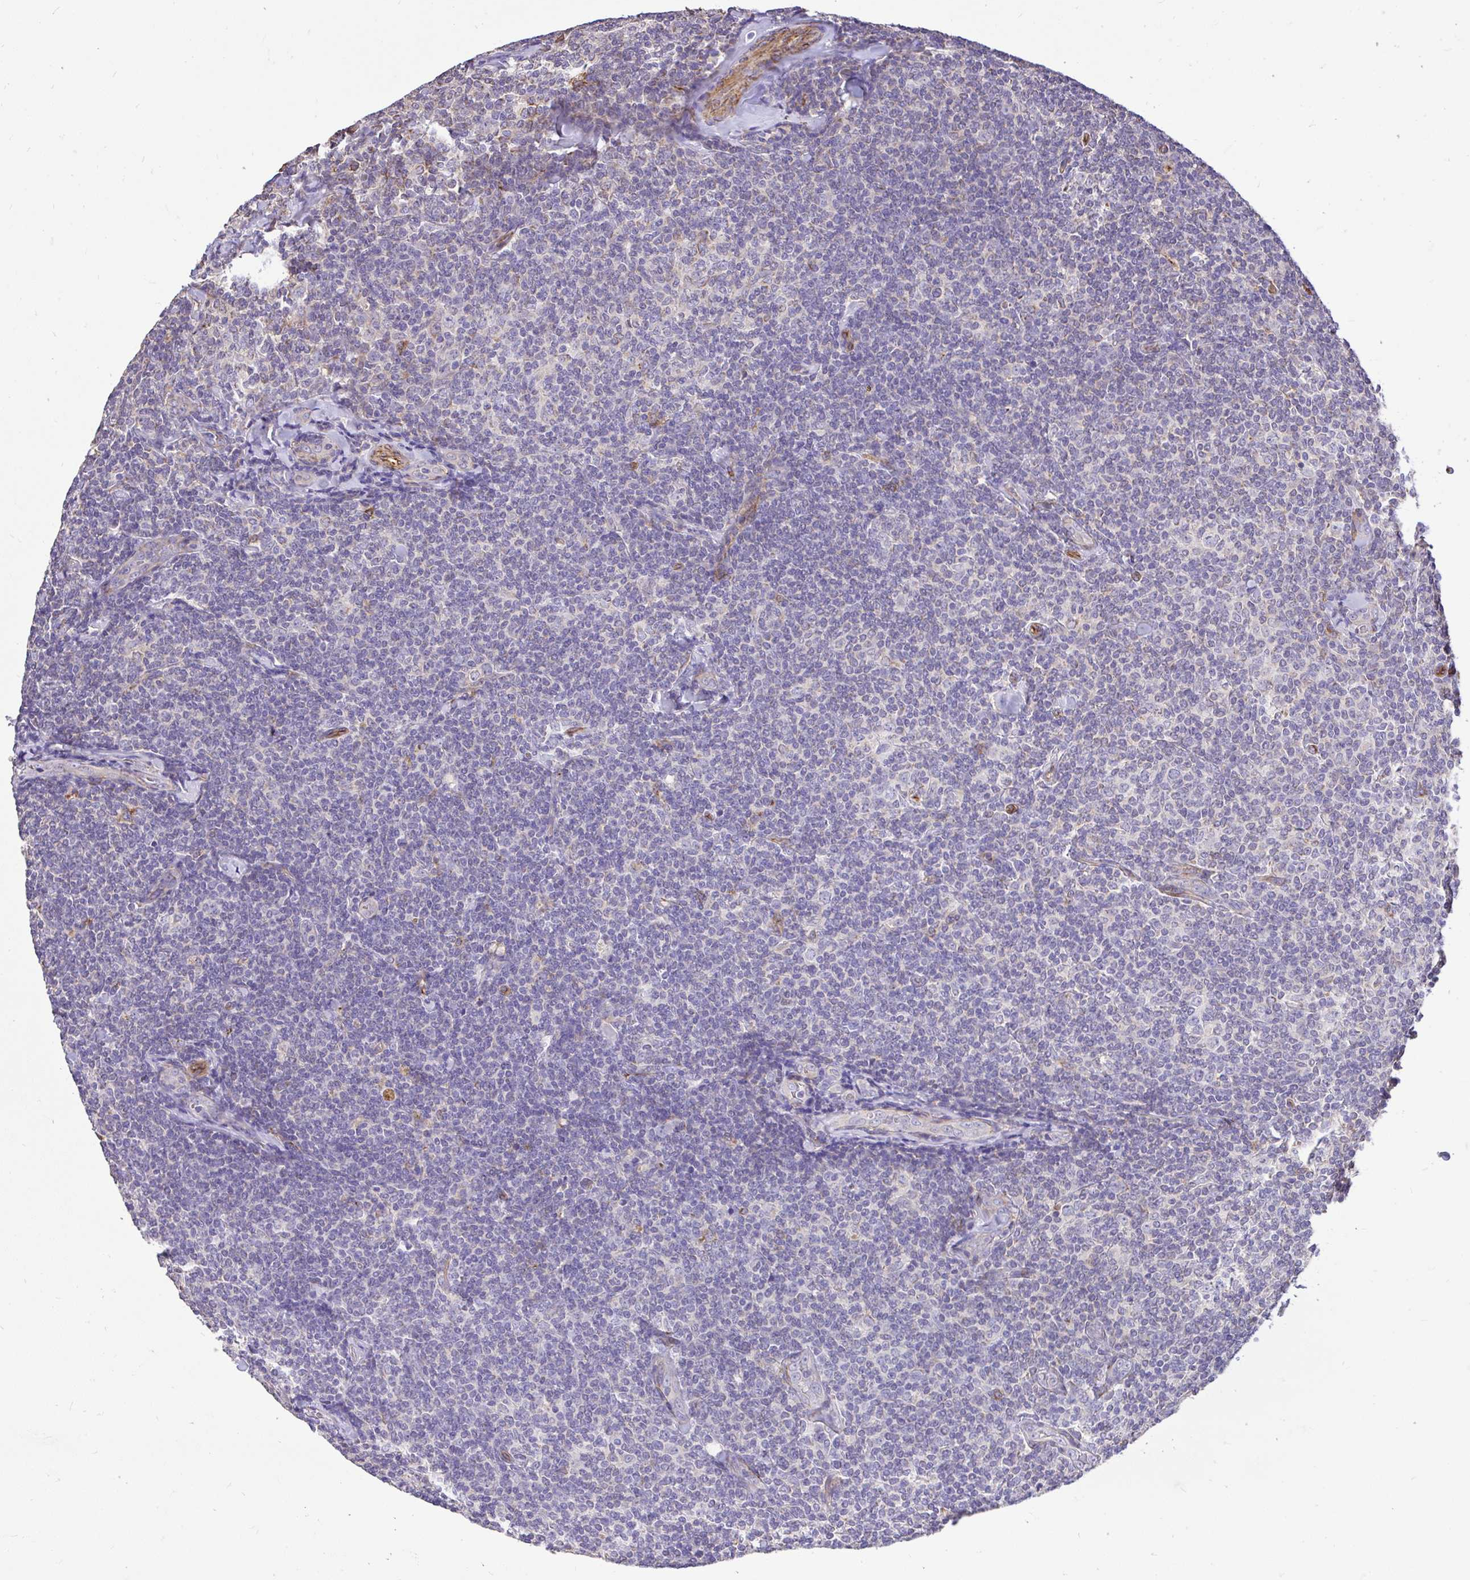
{"staining": {"intensity": "negative", "quantity": "none", "location": "none"}, "tissue": "lymphoma", "cell_type": "Tumor cells", "image_type": "cancer", "snomed": [{"axis": "morphology", "description": "Malignant lymphoma, non-Hodgkin's type, Low grade"}, {"axis": "topography", "description": "Lymph node"}], "caption": "Malignant lymphoma, non-Hodgkin's type (low-grade) was stained to show a protein in brown. There is no significant positivity in tumor cells.", "gene": "PTPRK", "patient": {"sex": "female", "age": 56}}